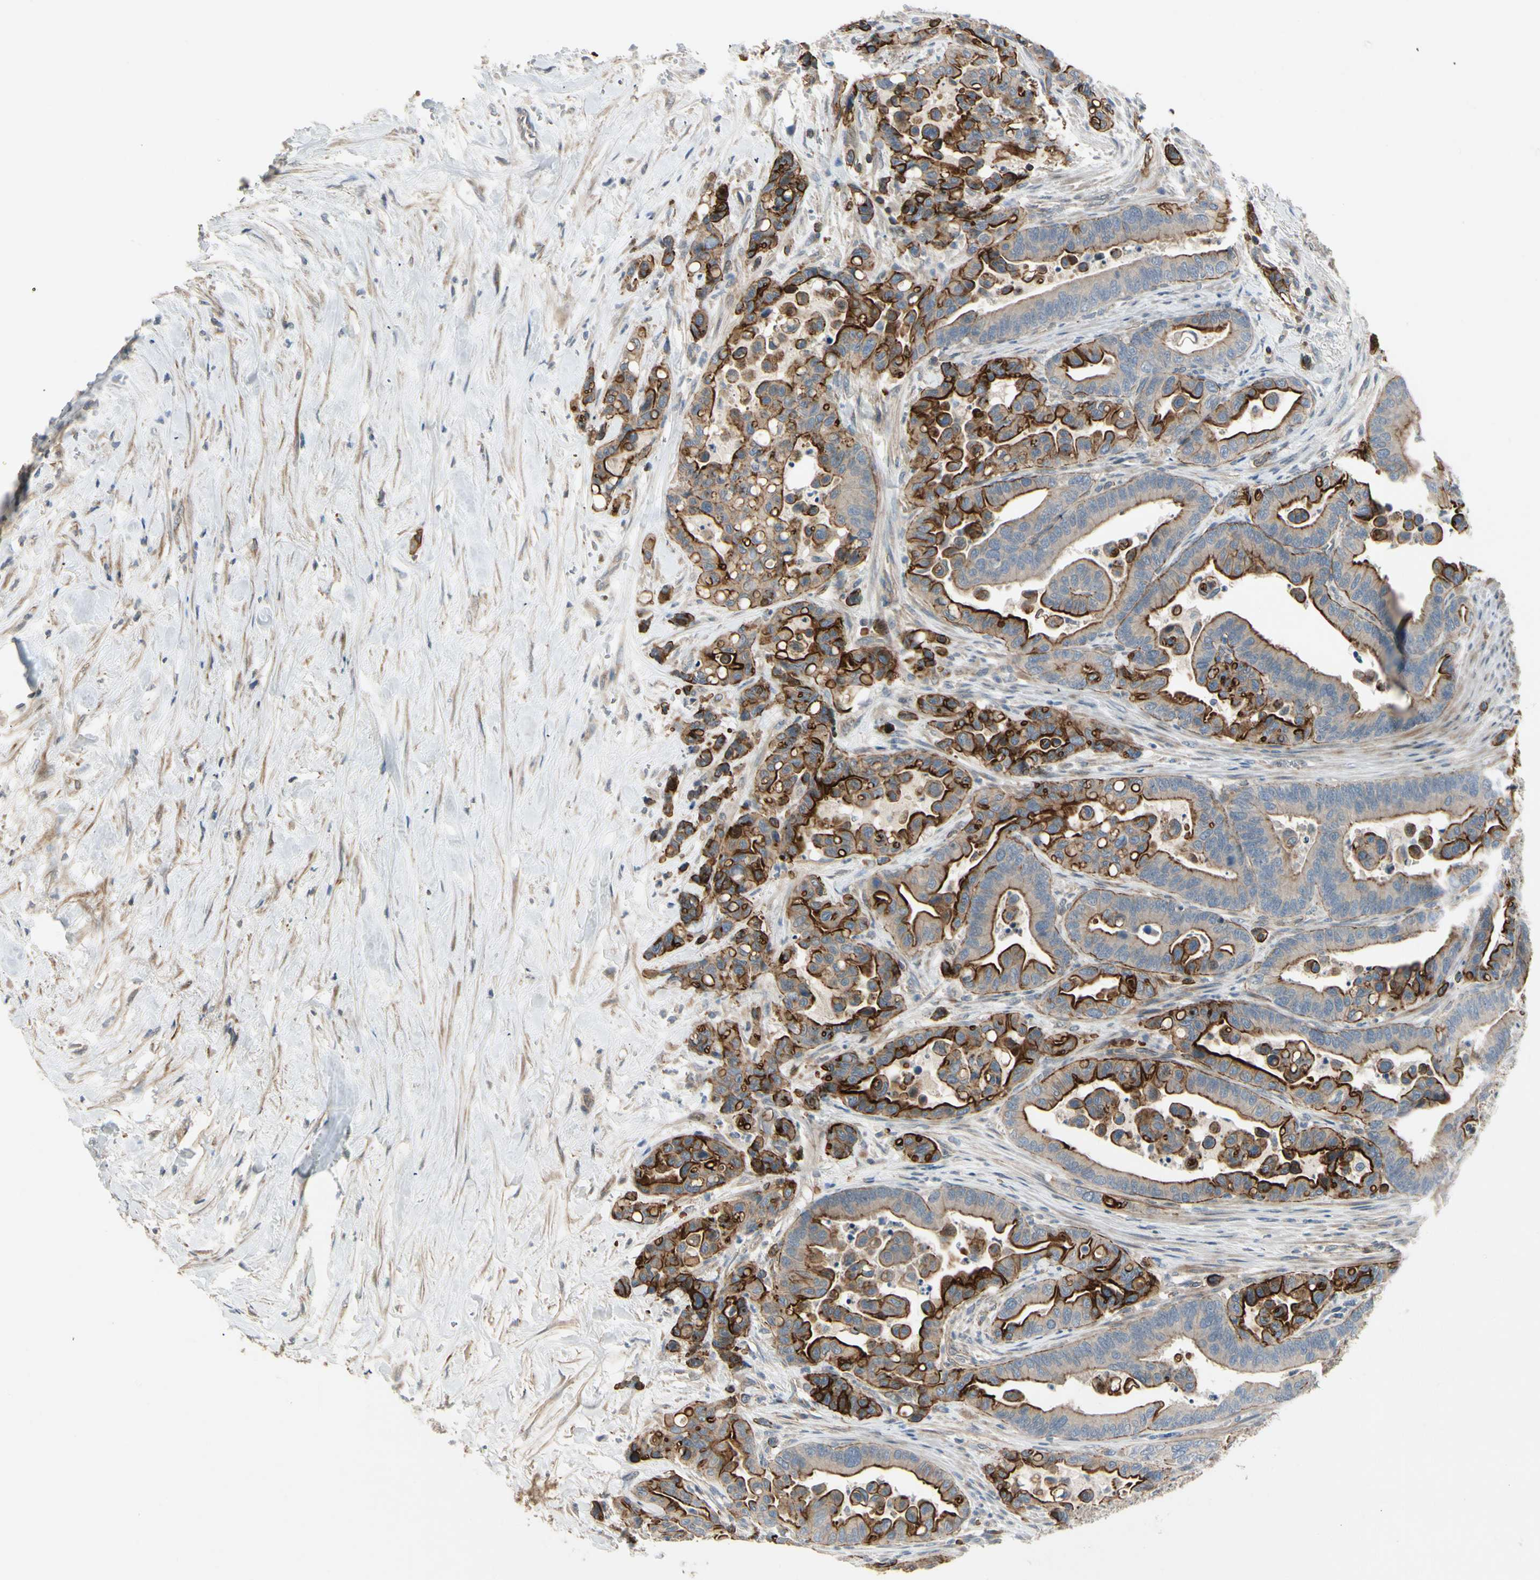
{"staining": {"intensity": "strong", "quantity": "25%-75%", "location": "cytoplasmic/membranous"}, "tissue": "colorectal cancer", "cell_type": "Tumor cells", "image_type": "cancer", "snomed": [{"axis": "morphology", "description": "Normal tissue, NOS"}, {"axis": "morphology", "description": "Adenocarcinoma, NOS"}, {"axis": "topography", "description": "Colon"}], "caption": "IHC photomicrograph of neoplastic tissue: human adenocarcinoma (colorectal) stained using immunohistochemistry (IHC) displays high levels of strong protein expression localized specifically in the cytoplasmic/membranous of tumor cells, appearing as a cytoplasmic/membranous brown color.", "gene": "PPP3CB", "patient": {"sex": "male", "age": 82}}